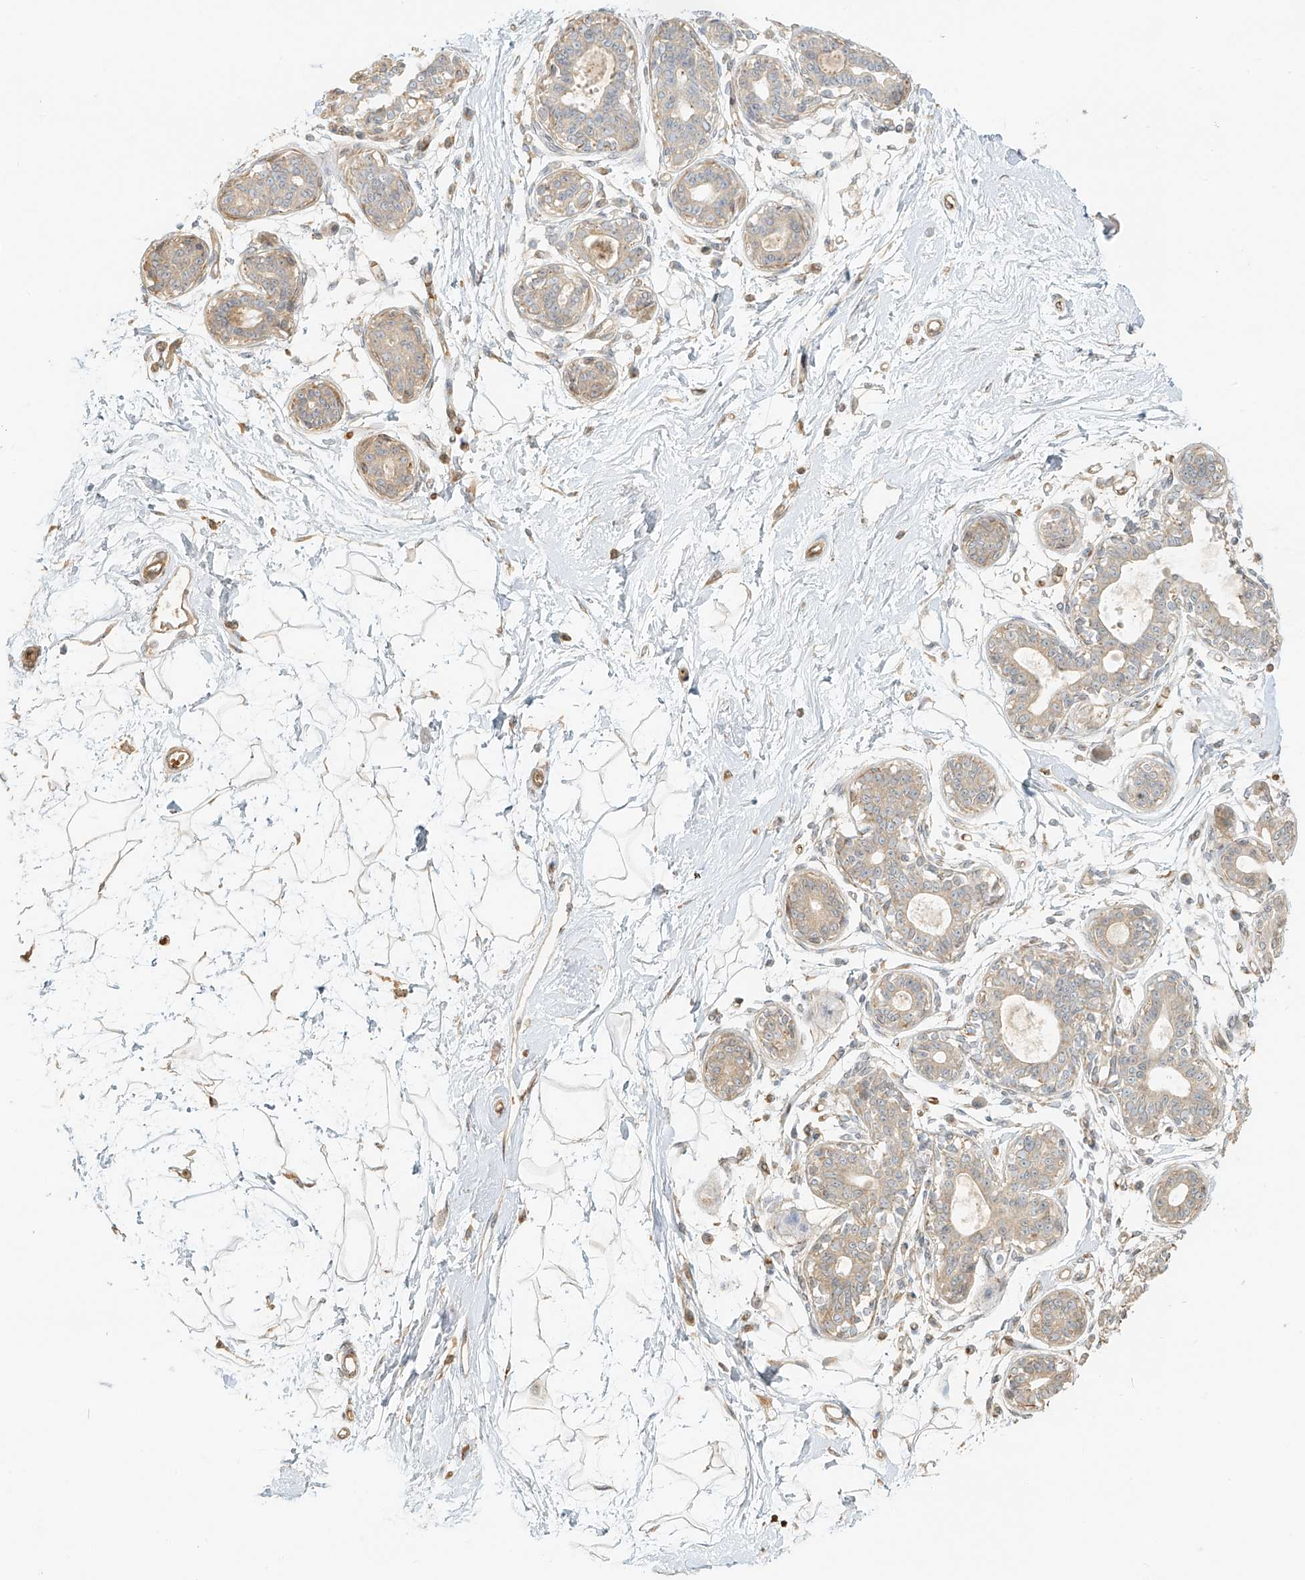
{"staining": {"intensity": "weak", "quantity": ">75%", "location": "cytoplasmic/membranous"}, "tissue": "breast", "cell_type": "Adipocytes", "image_type": "normal", "snomed": [{"axis": "morphology", "description": "Normal tissue, NOS"}, {"axis": "topography", "description": "Breast"}], "caption": "Immunohistochemistry (IHC) micrograph of unremarkable breast: human breast stained using IHC reveals low levels of weak protein expression localized specifically in the cytoplasmic/membranous of adipocytes, appearing as a cytoplasmic/membranous brown color.", "gene": "UPK1B", "patient": {"sex": "female", "age": 45}}